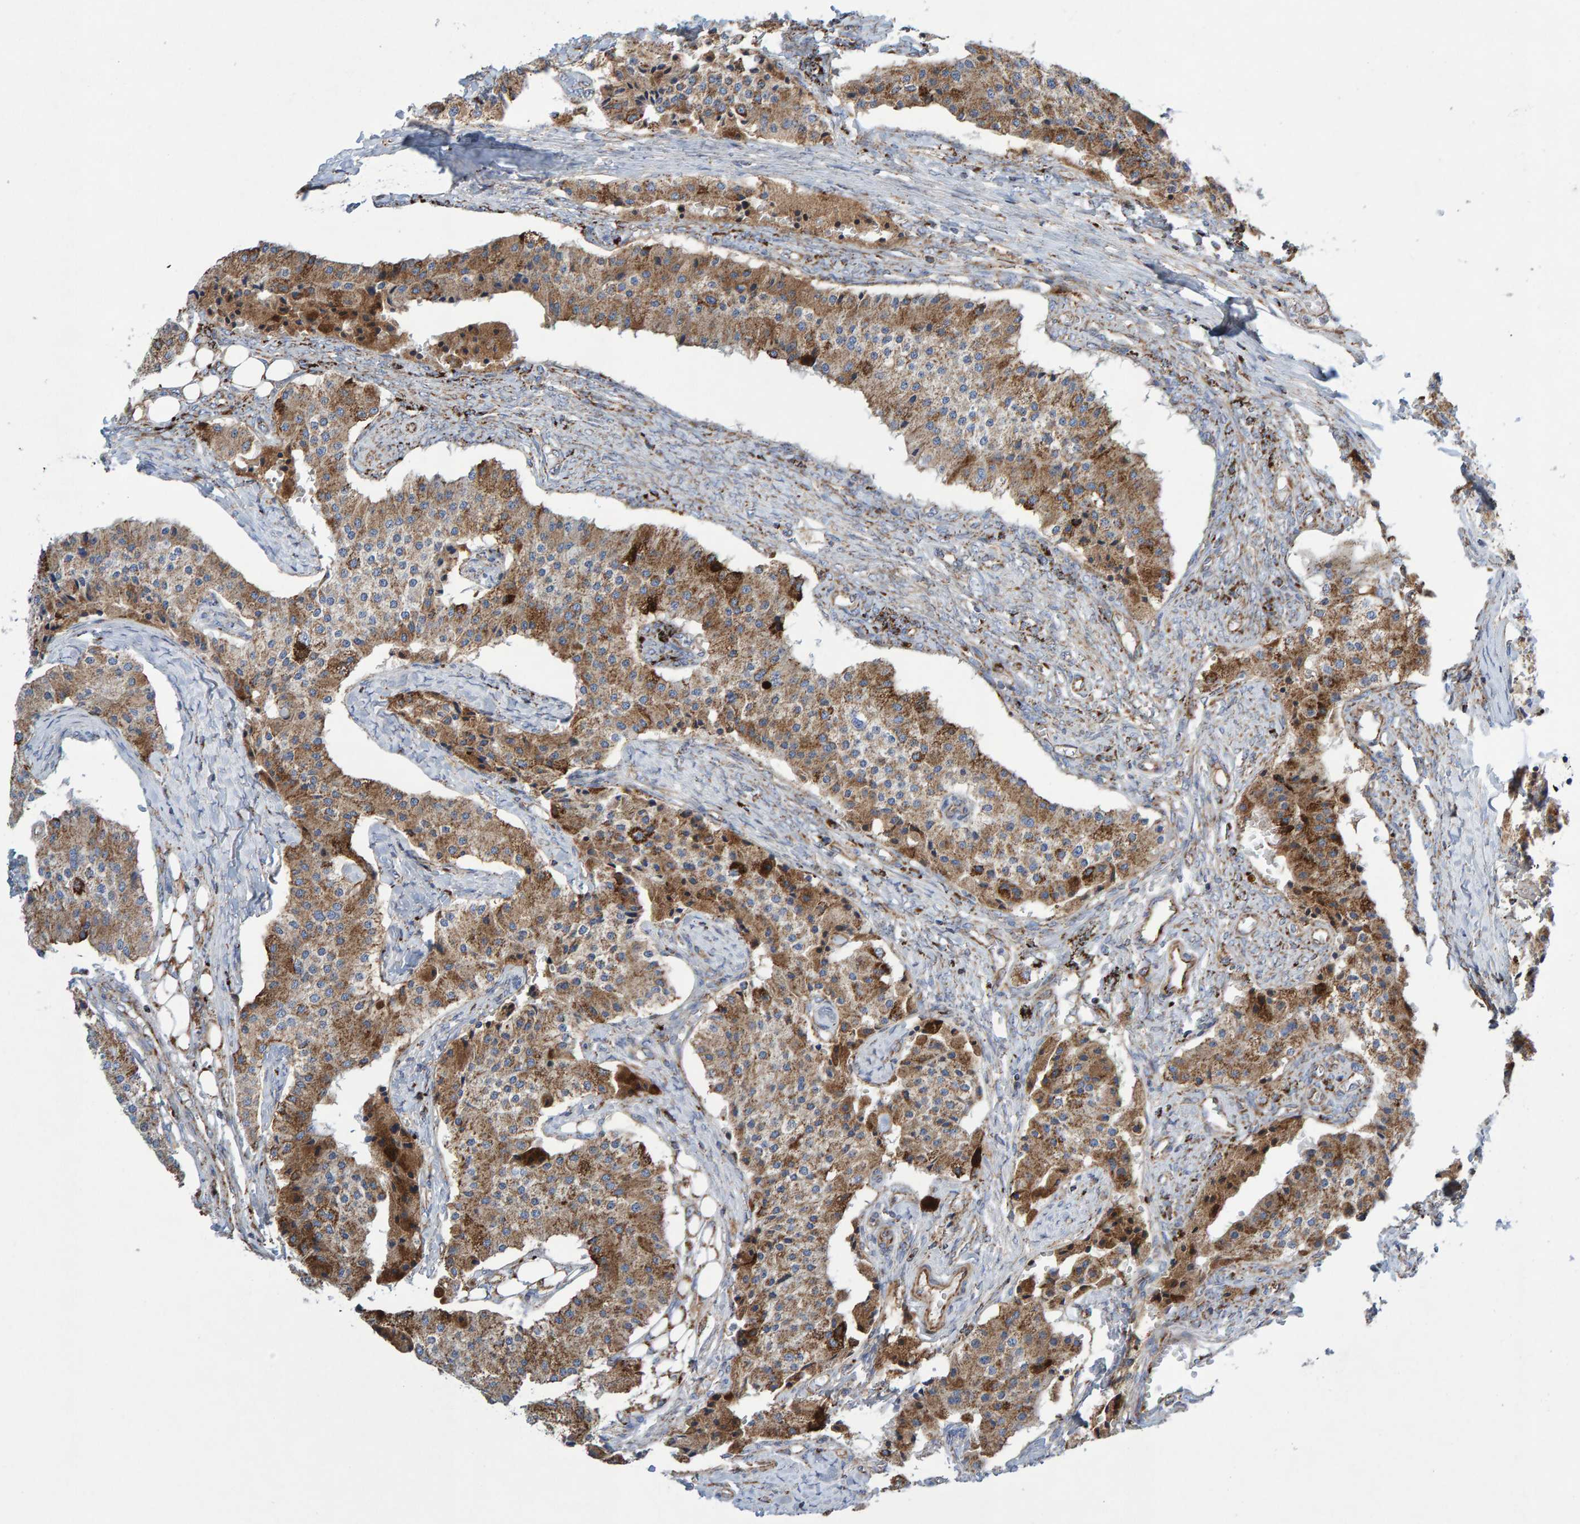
{"staining": {"intensity": "moderate", "quantity": ">75%", "location": "cytoplasmic/membranous"}, "tissue": "carcinoid", "cell_type": "Tumor cells", "image_type": "cancer", "snomed": [{"axis": "morphology", "description": "Carcinoid, malignant, NOS"}, {"axis": "topography", "description": "Colon"}], "caption": "IHC of human carcinoid (malignant) shows medium levels of moderate cytoplasmic/membranous expression in about >75% of tumor cells. (DAB (3,3'-diaminobenzidine) = brown stain, brightfield microscopy at high magnification).", "gene": "GGTA1", "patient": {"sex": "female", "age": 52}}